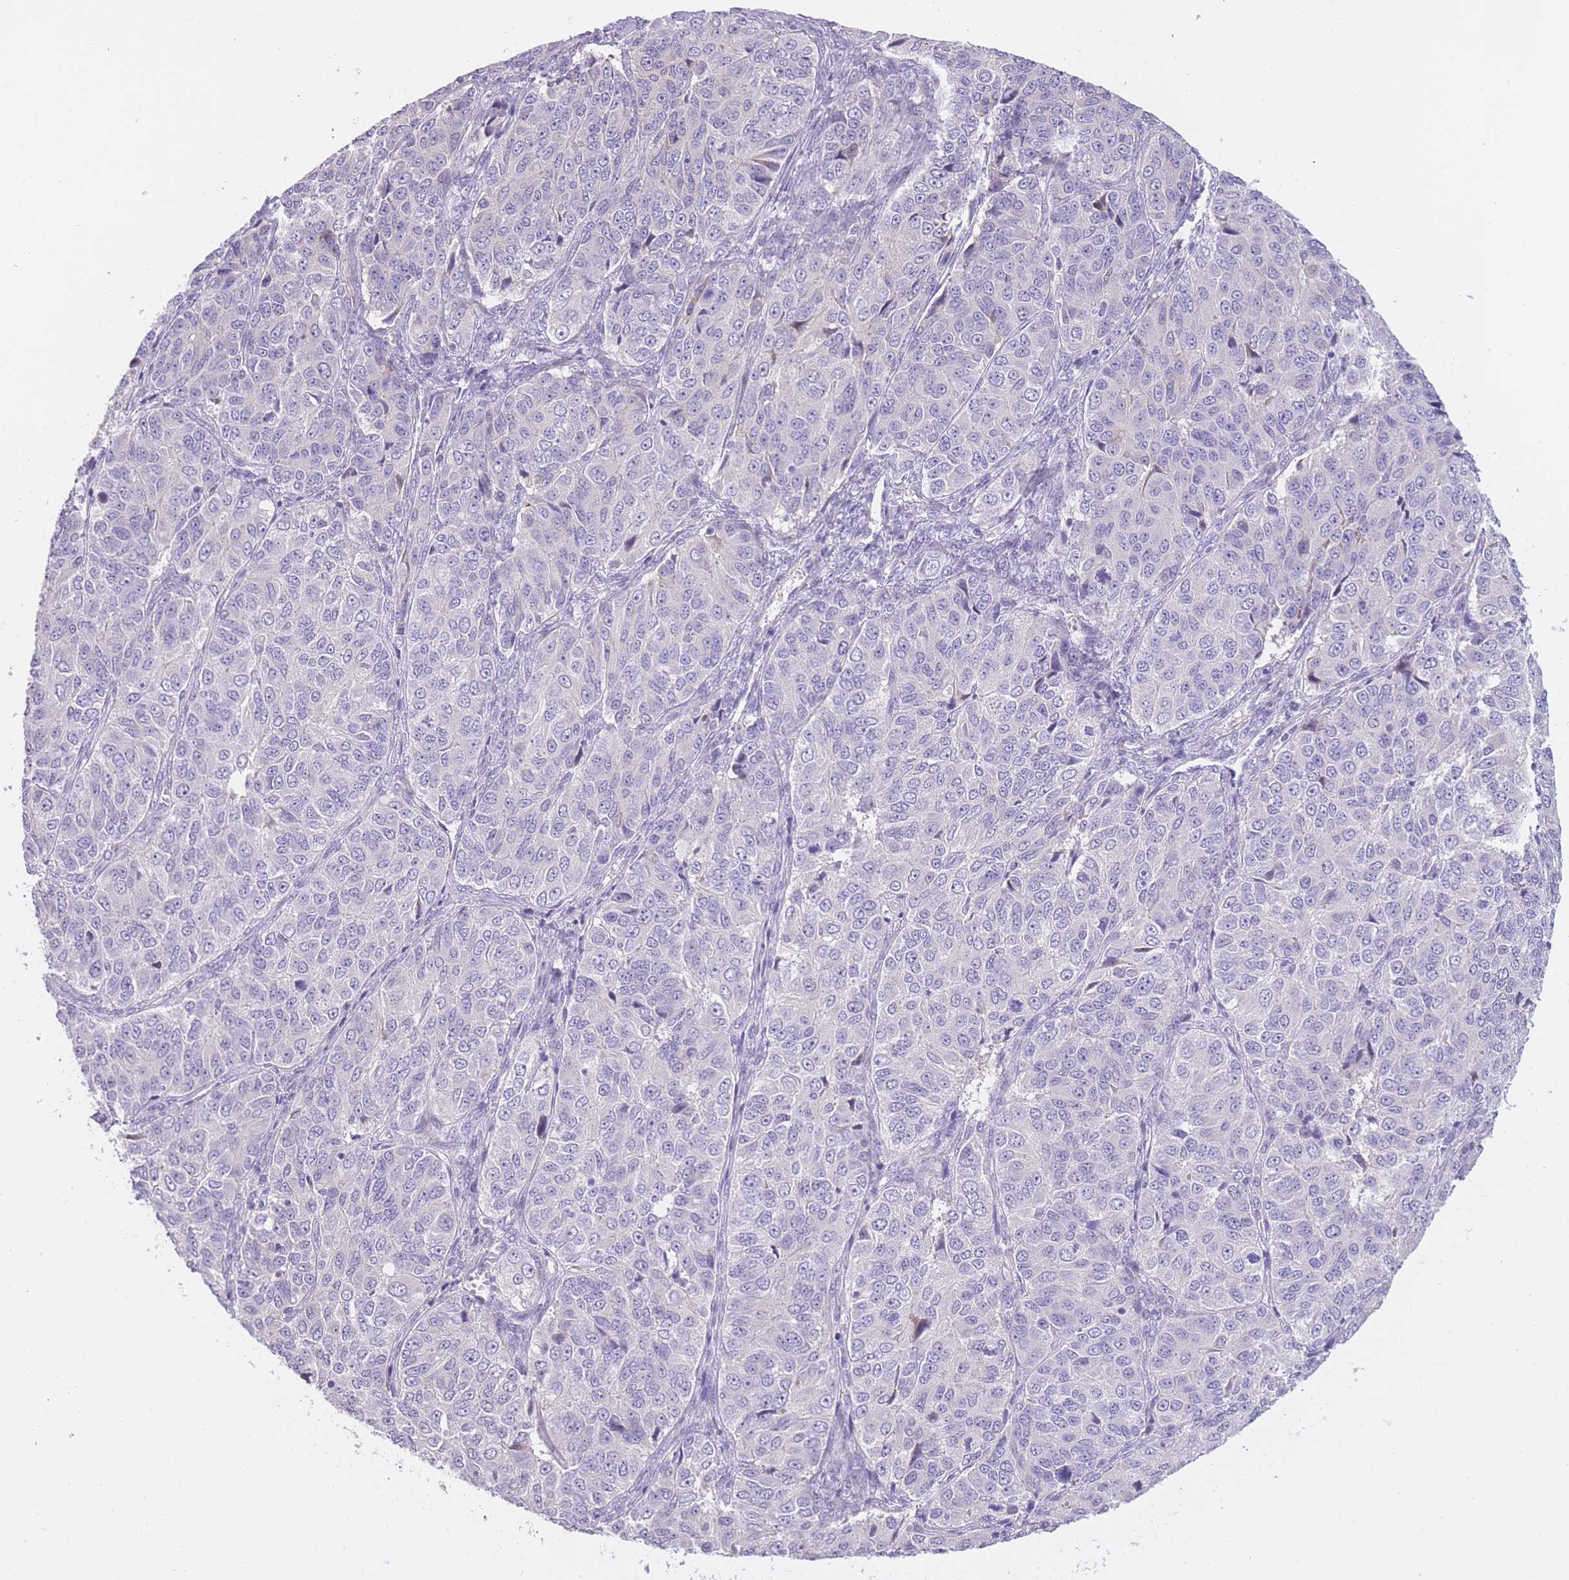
{"staining": {"intensity": "negative", "quantity": "none", "location": "none"}, "tissue": "ovarian cancer", "cell_type": "Tumor cells", "image_type": "cancer", "snomed": [{"axis": "morphology", "description": "Carcinoma, endometroid"}, {"axis": "topography", "description": "Ovary"}], "caption": "Human ovarian cancer stained for a protein using IHC reveals no positivity in tumor cells.", "gene": "IMPG1", "patient": {"sex": "female", "age": 51}}